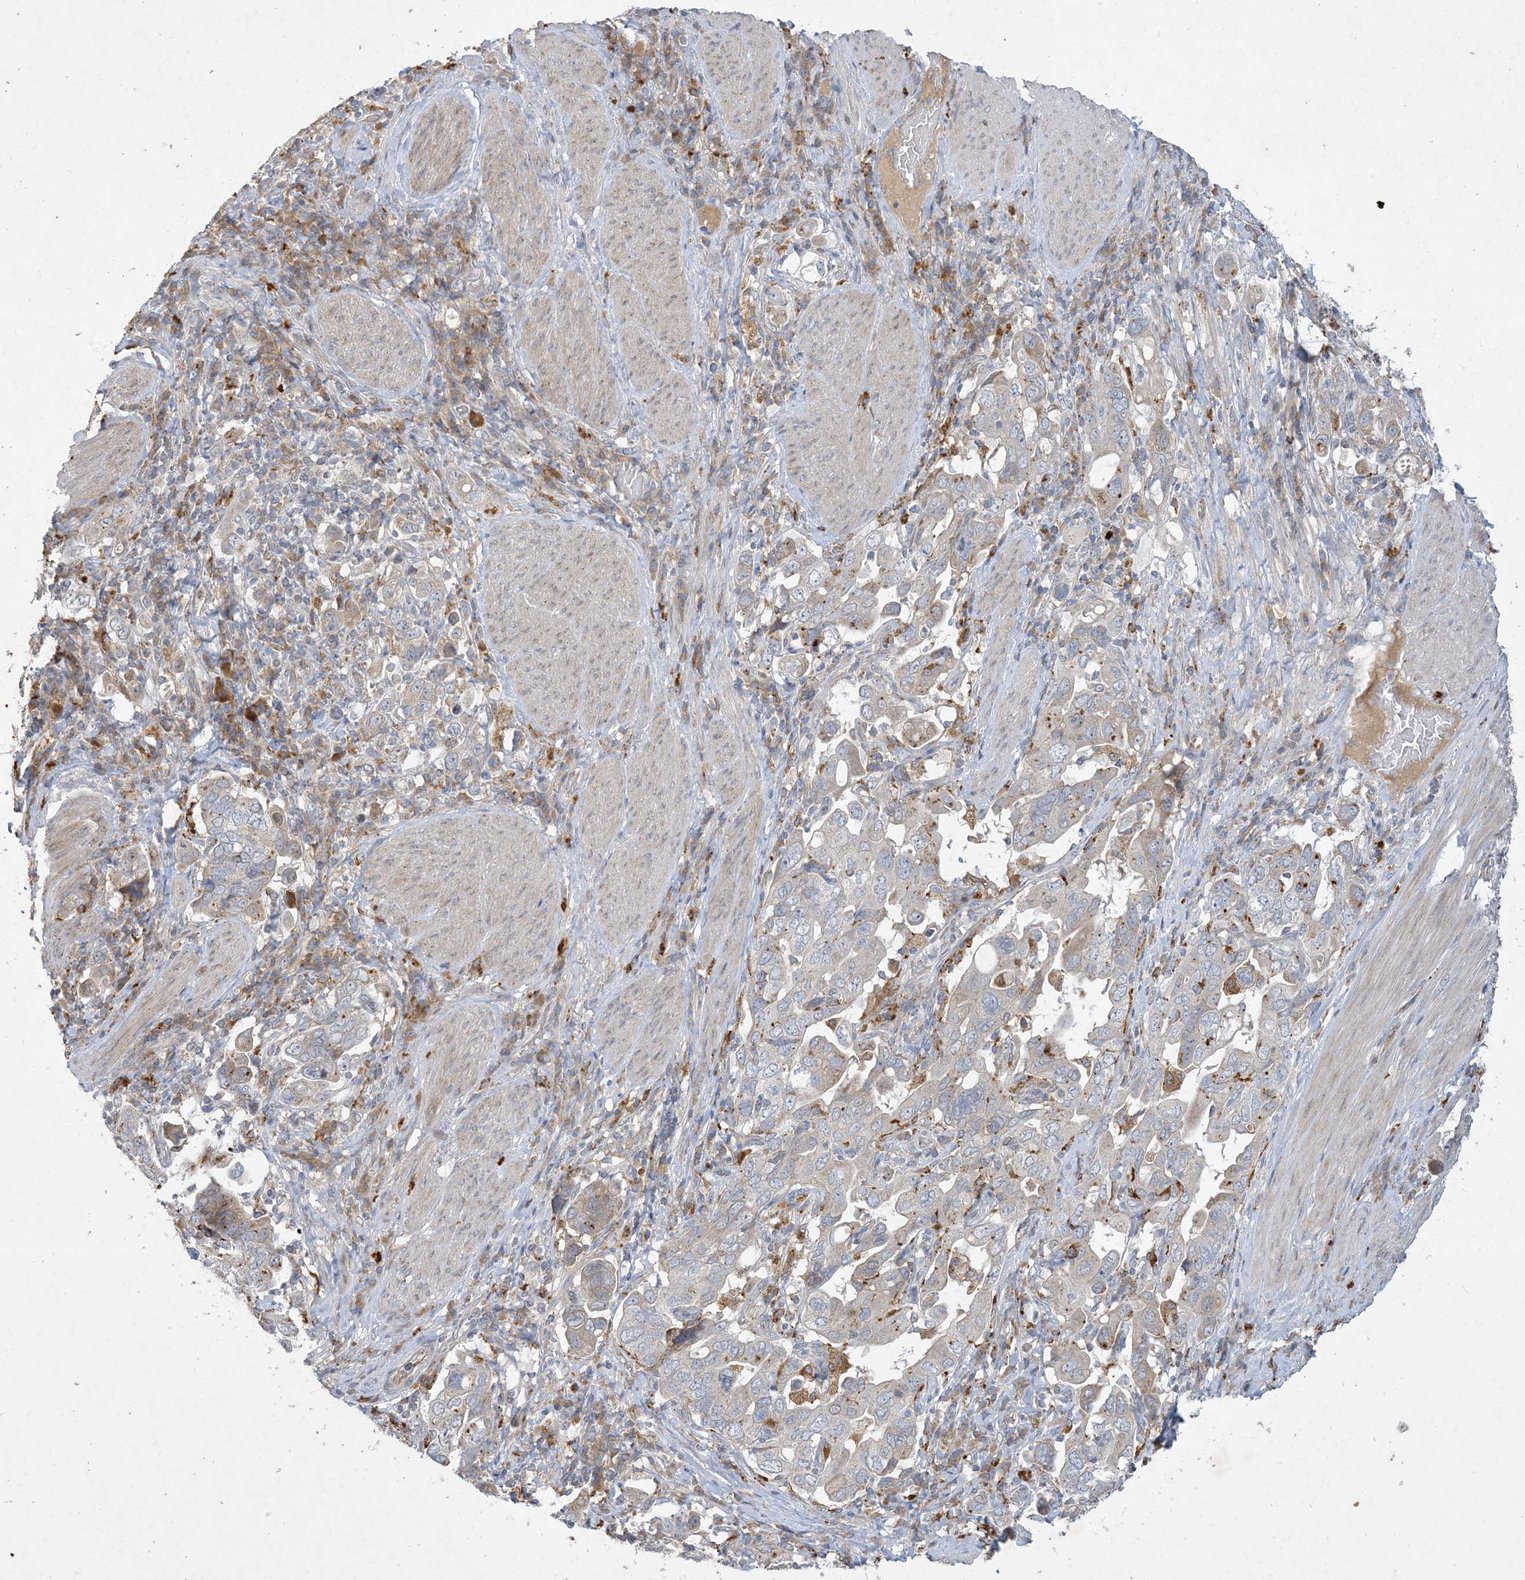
{"staining": {"intensity": "weak", "quantity": "<25%", "location": "cytoplasmic/membranous"}, "tissue": "stomach cancer", "cell_type": "Tumor cells", "image_type": "cancer", "snomed": [{"axis": "morphology", "description": "Adenocarcinoma, NOS"}, {"axis": "topography", "description": "Stomach, upper"}], "caption": "Photomicrograph shows no significant protein positivity in tumor cells of stomach cancer.", "gene": "MRPS18A", "patient": {"sex": "male", "age": 62}}